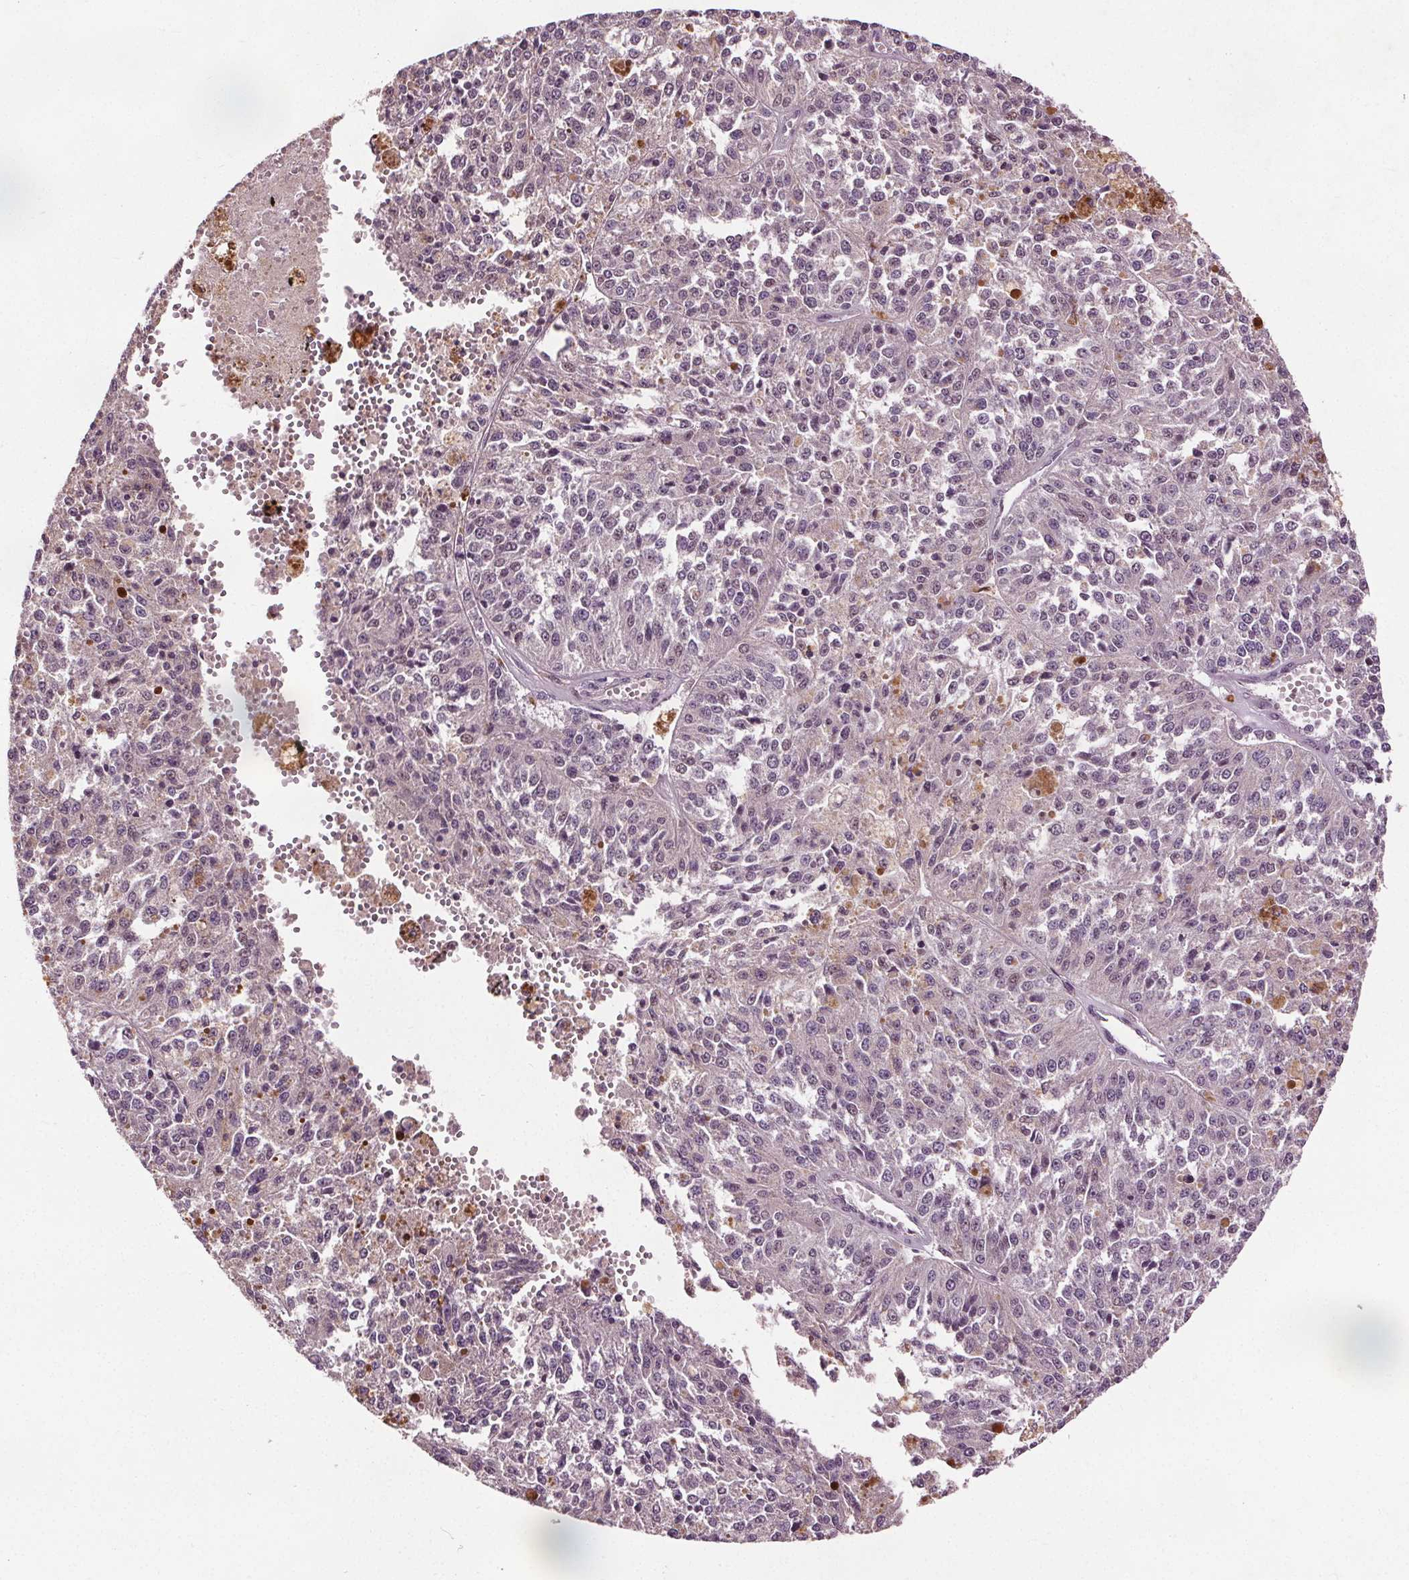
{"staining": {"intensity": "negative", "quantity": "none", "location": "none"}, "tissue": "melanoma", "cell_type": "Tumor cells", "image_type": "cancer", "snomed": [{"axis": "morphology", "description": "Malignant melanoma, Metastatic site"}, {"axis": "topography", "description": "Lymph node"}], "caption": "The image reveals no significant positivity in tumor cells of melanoma.", "gene": "DDX11", "patient": {"sex": "female", "age": 64}}